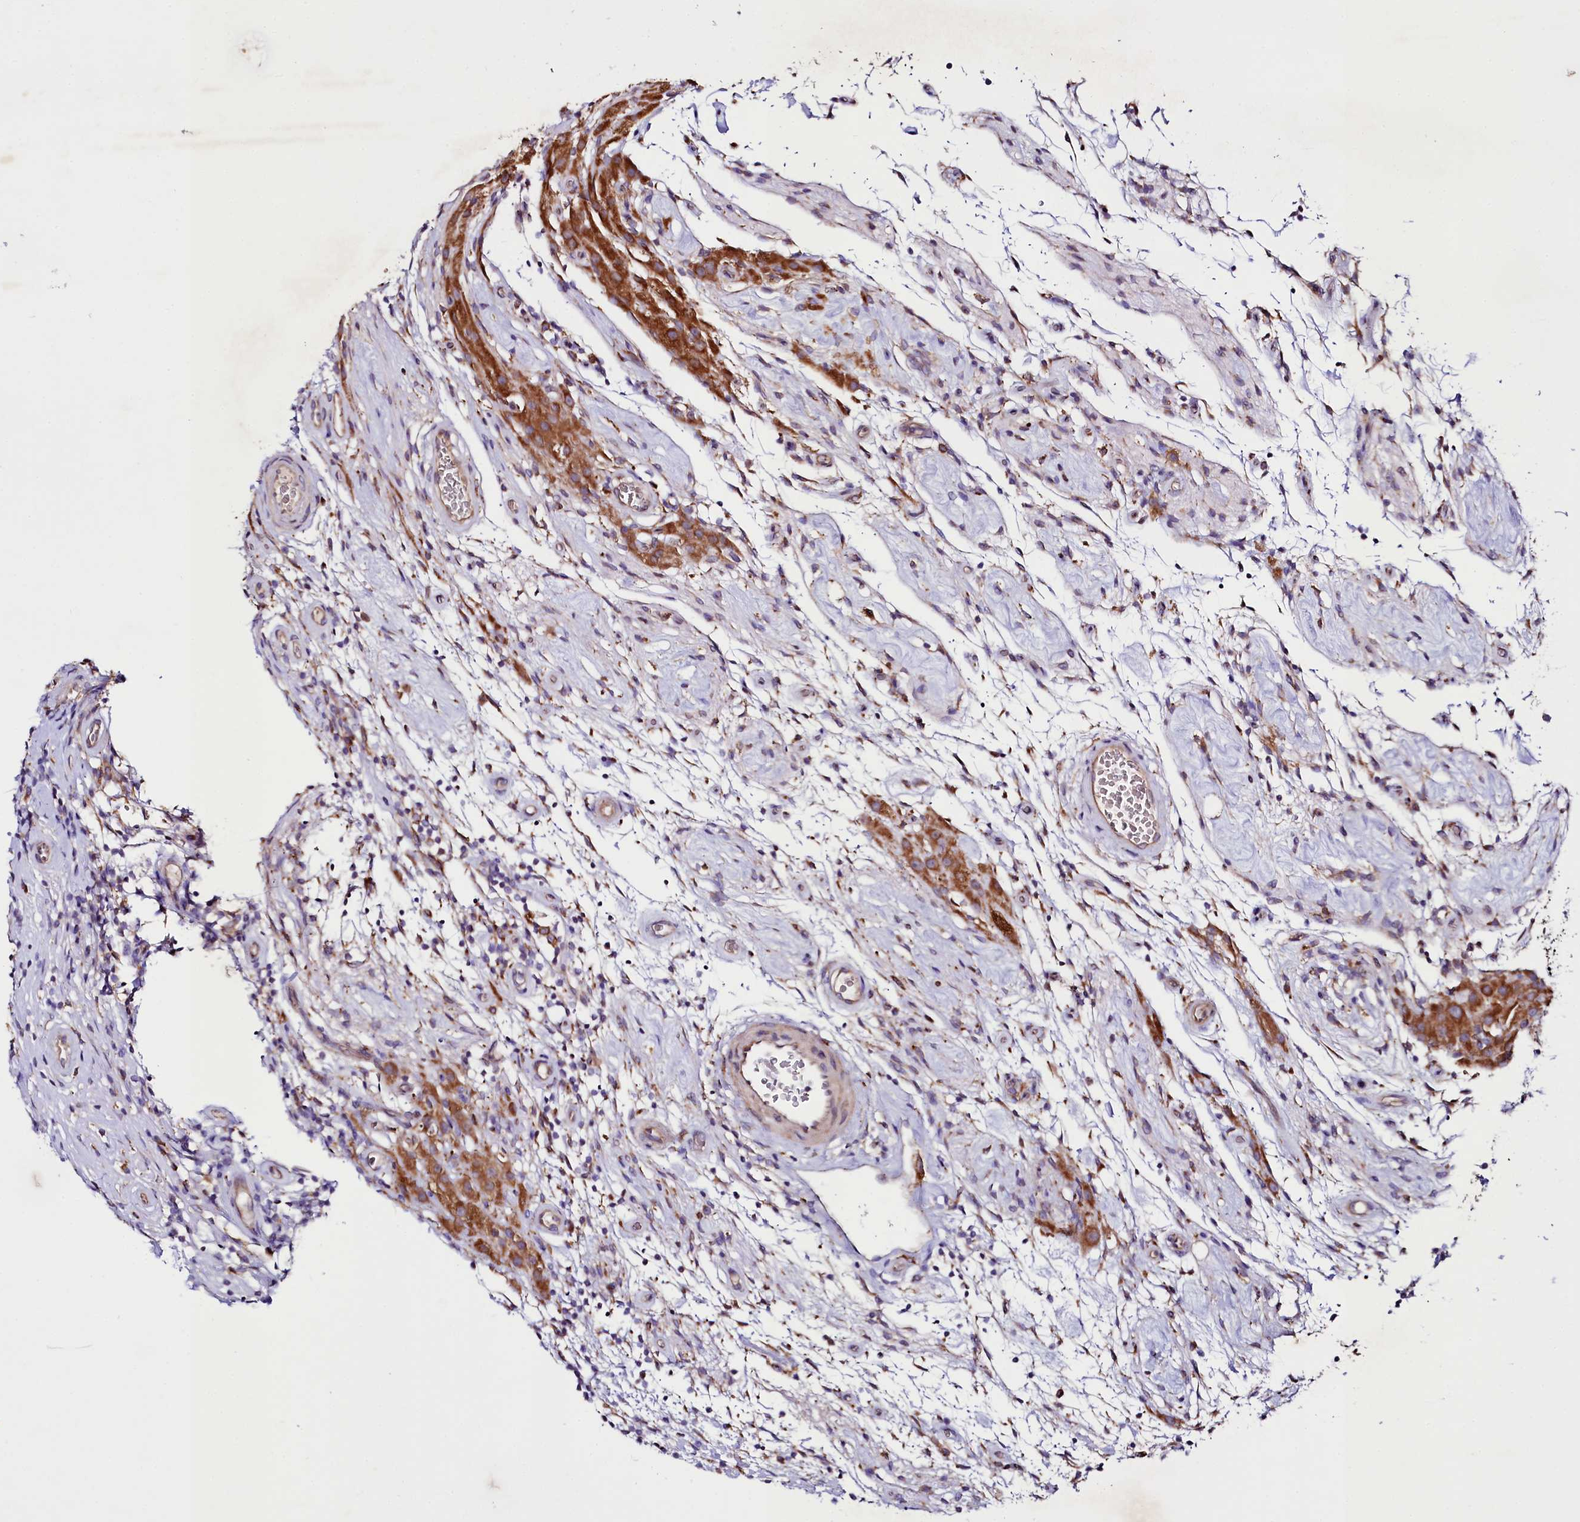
{"staining": {"intensity": "strong", "quantity": ">75%", "location": "cytoplasmic/membranous"}, "tissue": "testis cancer", "cell_type": "Tumor cells", "image_type": "cancer", "snomed": [{"axis": "morphology", "description": "Seminoma, NOS"}, {"axis": "topography", "description": "Testis"}], "caption": "Testis seminoma stained with a brown dye shows strong cytoplasmic/membranous positive positivity in approximately >75% of tumor cells.", "gene": "SACM1L", "patient": {"sex": "male", "age": 49}}